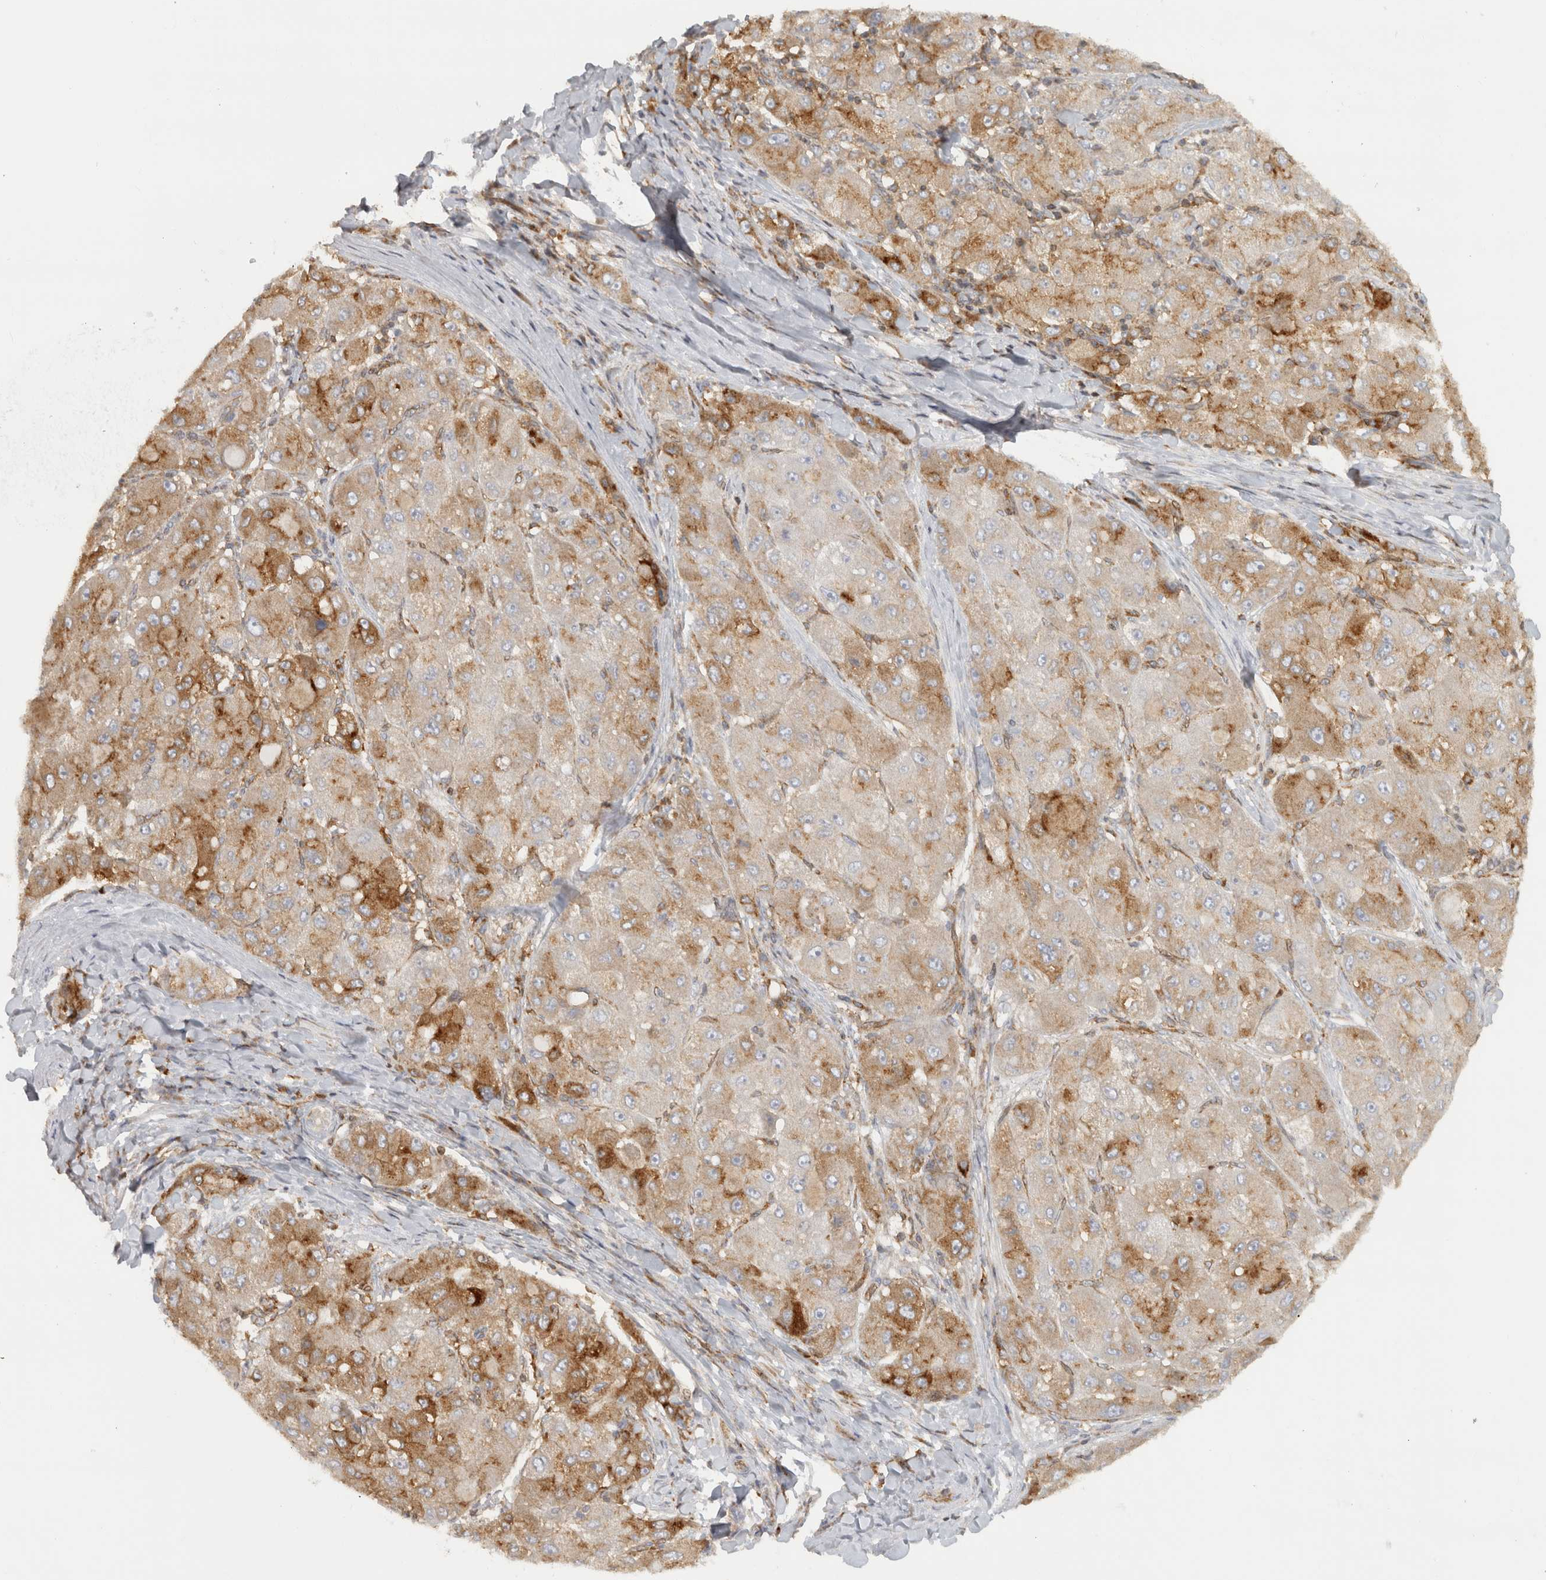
{"staining": {"intensity": "moderate", "quantity": "25%-75%", "location": "cytoplasmic/membranous"}, "tissue": "liver cancer", "cell_type": "Tumor cells", "image_type": "cancer", "snomed": [{"axis": "morphology", "description": "Carcinoma, Hepatocellular, NOS"}, {"axis": "topography", "description": "Liver"}], "caption": "Protein positivity by immunohistochemistry (IHC) reveals moderate cytoplasmic/membranous staining in approximately 25%-75% of tumor cells in liver cancer (hepatocellular carcinoma). (brown staining indicates protein expression, while blue staining denotes nuclei).", "gene": "HLA-E", "patient": {"sex": "male", "age": 80}}